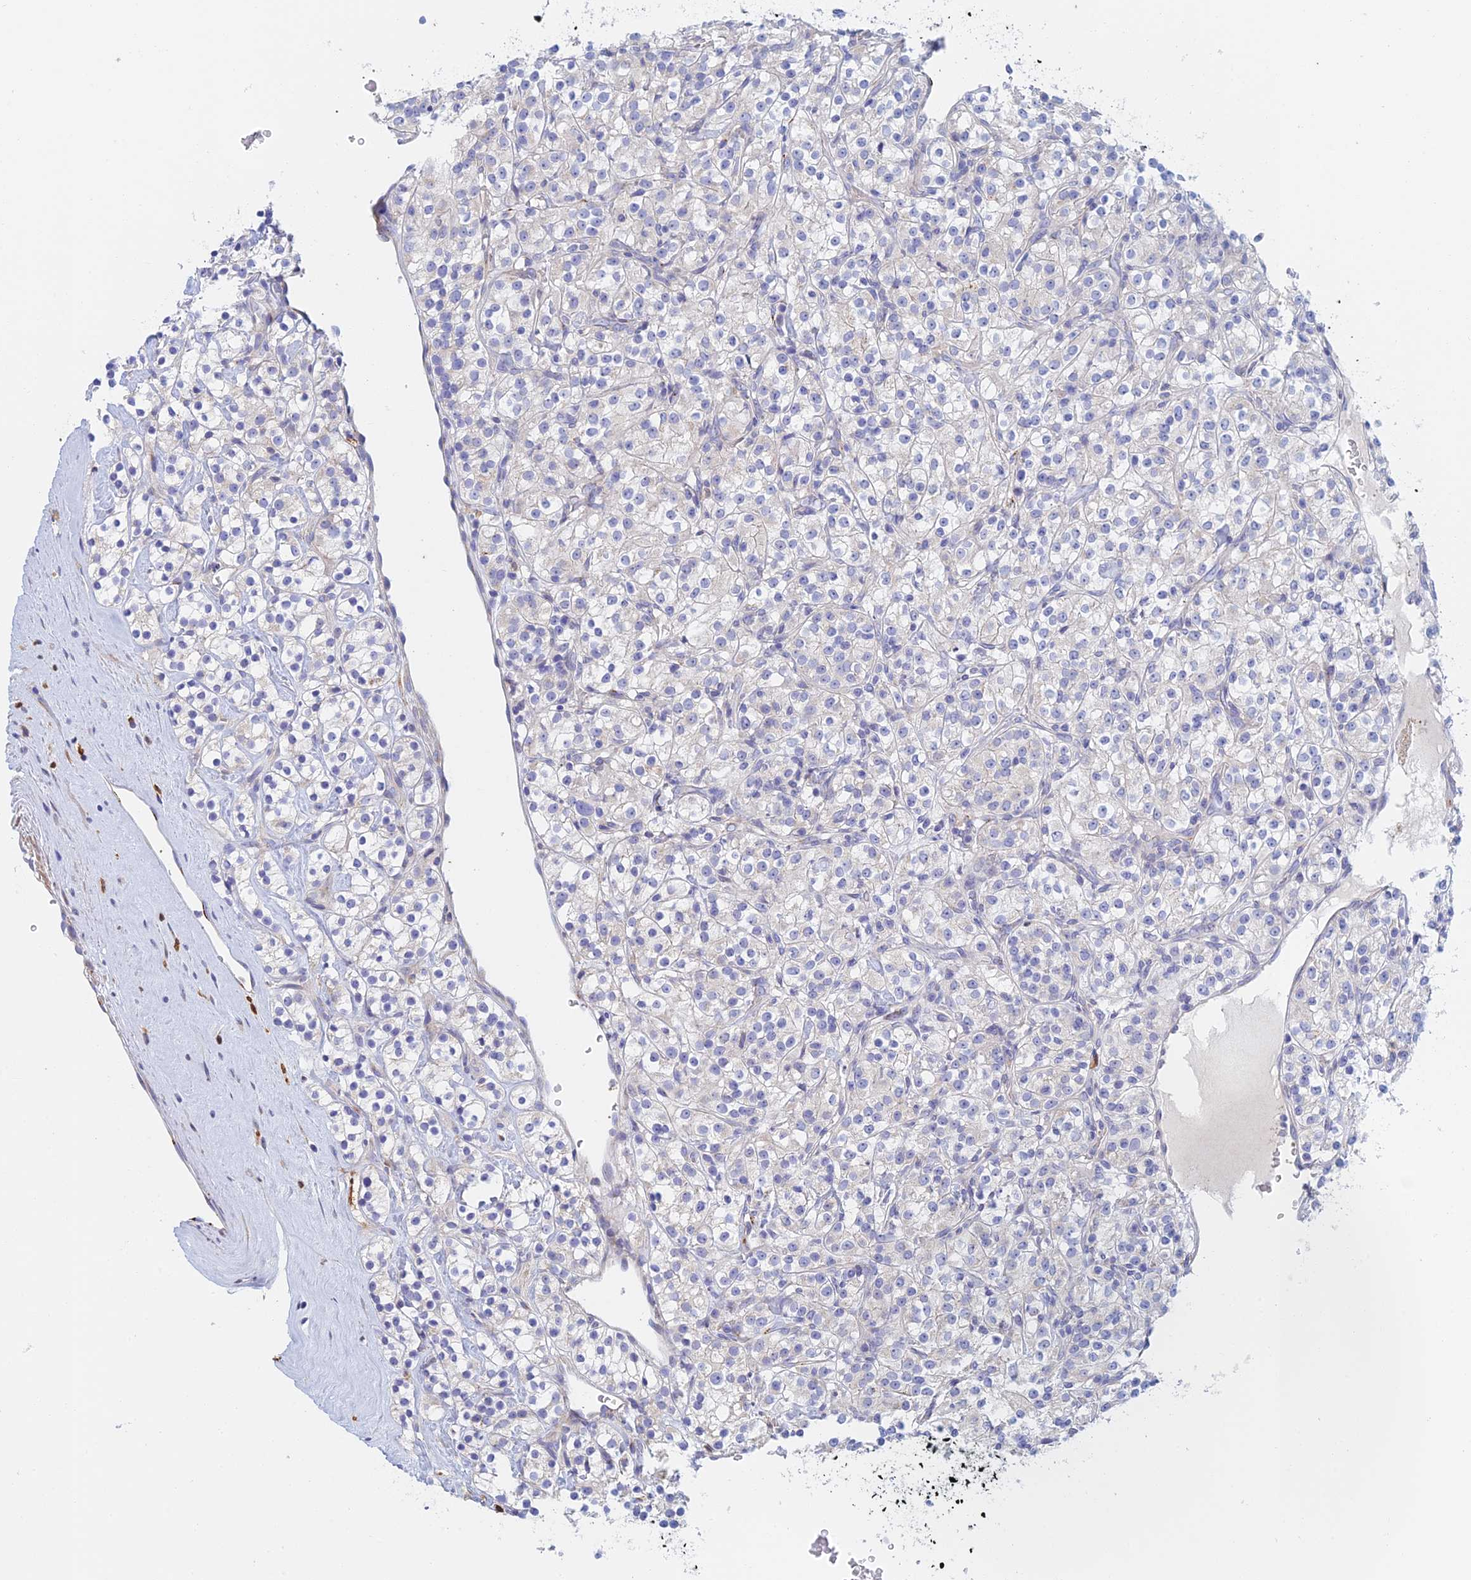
{"staining": {"intensity": "negative", "quantity": "none", "location": "none"}, "tissue": "renal cancer", "cell_type": "Tumor cells", "image_type": "cancer", "snomed": [{"axis": "morphology", "description": "Adenocarcinoma, NOS"}, {"axis": "topography", "description": "Kidney"}], "caption": "High magnification brightfield microscopy of renal cancer stained with DAB (3,3'-diaminobenzidine) (brown) and counterstained with hematoxylin (blue): tumor cells show no significant positivity. (DAB IHC with hematoxylin counter stain).", "gene": "SLC24A3", "patient": {"sex": "male", "age": 77}}